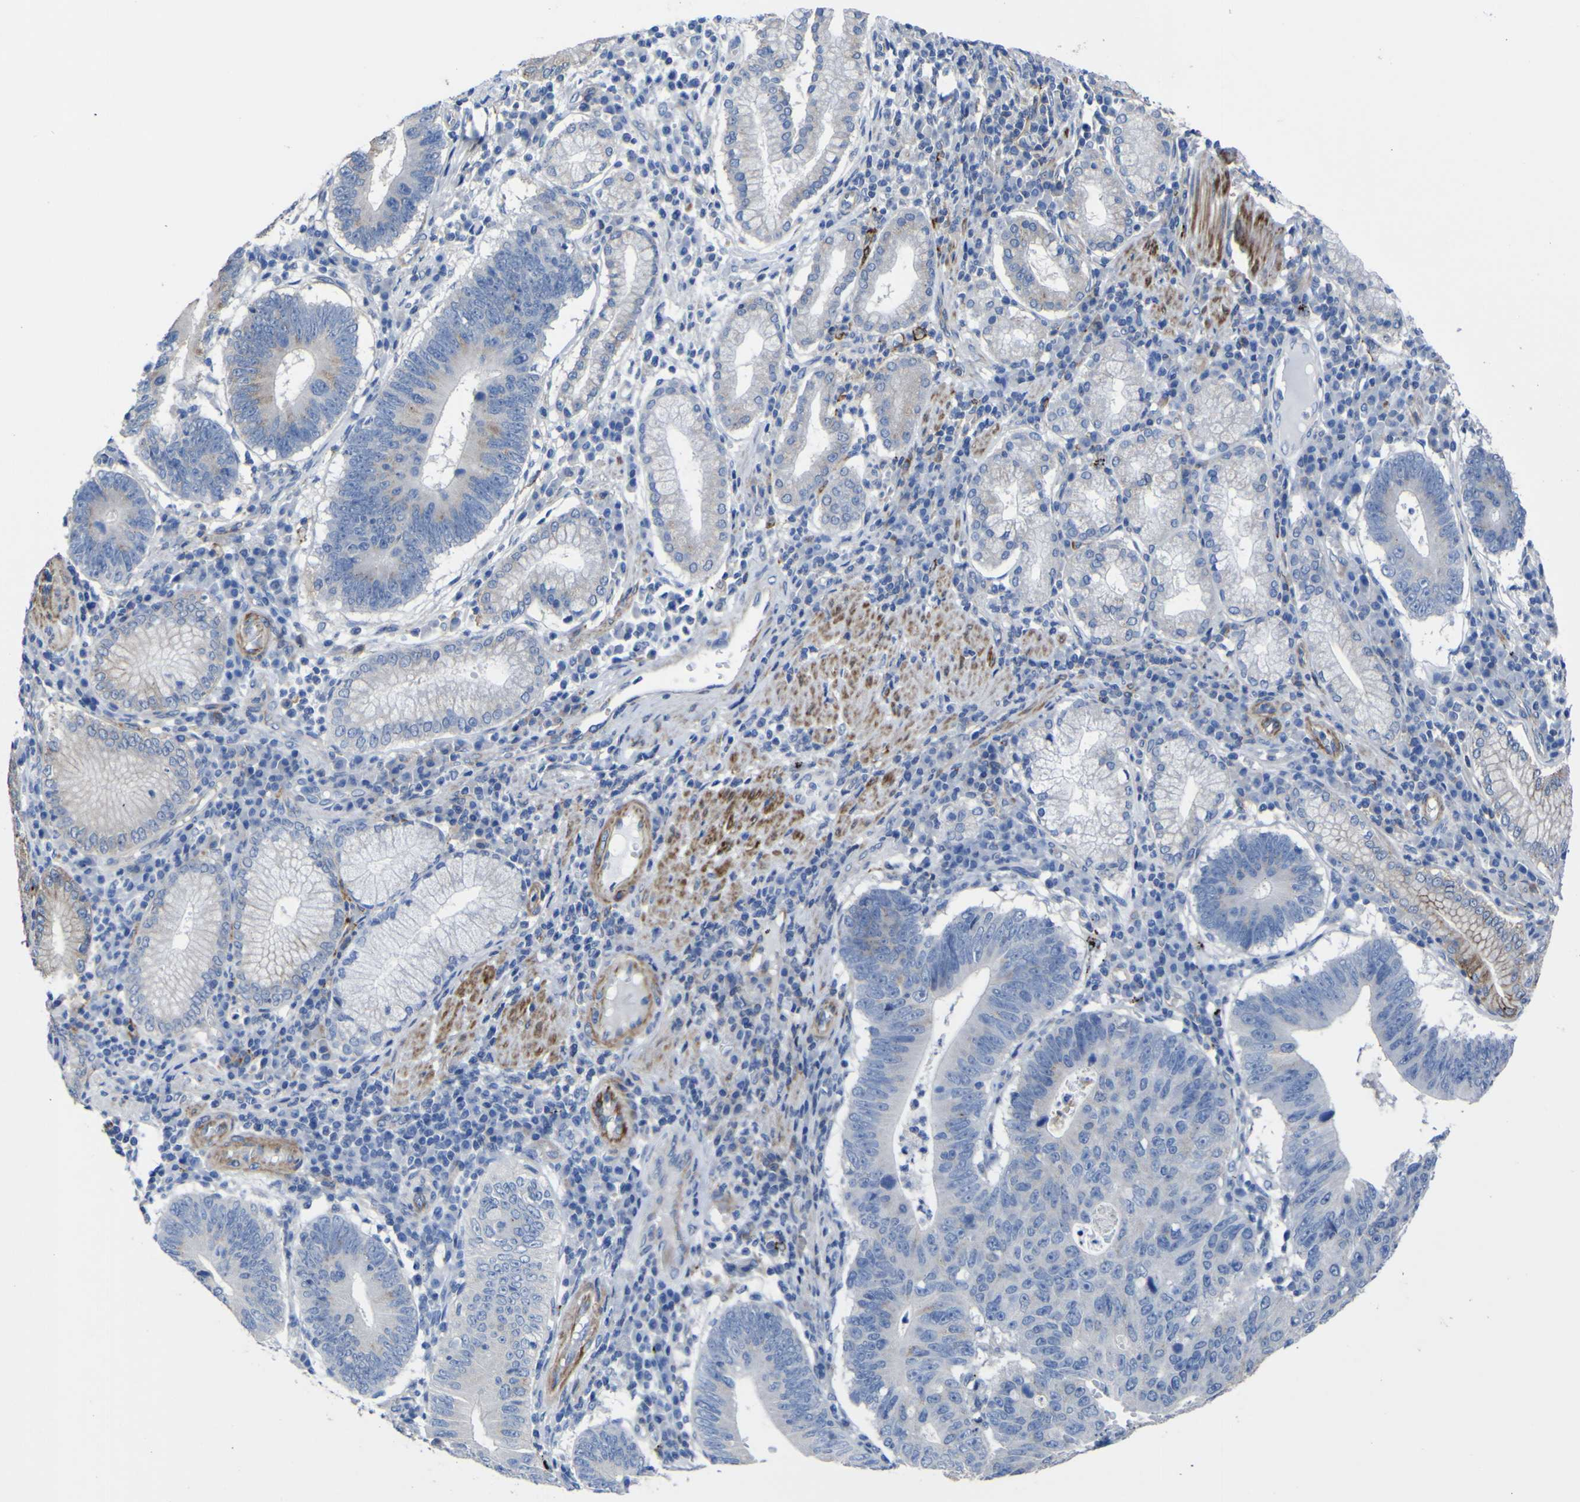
{"staining": {"intensity": "weak", "quantity": "<25%", "location": "cytoplasmic/membranous"}, "tissue": "stomach cancer", "cell_type": "Tumor cells", "image_type": "cancer", "snomed": [{"axis": "morphology", "description": "Adenocarcinoma, NOS"}, {"axis": "topography", "description": "Stomach"}], "caption": "Tumor cells show no significant positivity in adenocarcinoma (stomach). (Brightfield microscopy of DAB immunohistochemistry at high magnification).", "gene": "AGO4", "patient": {"sex": "male", "age": 59}}